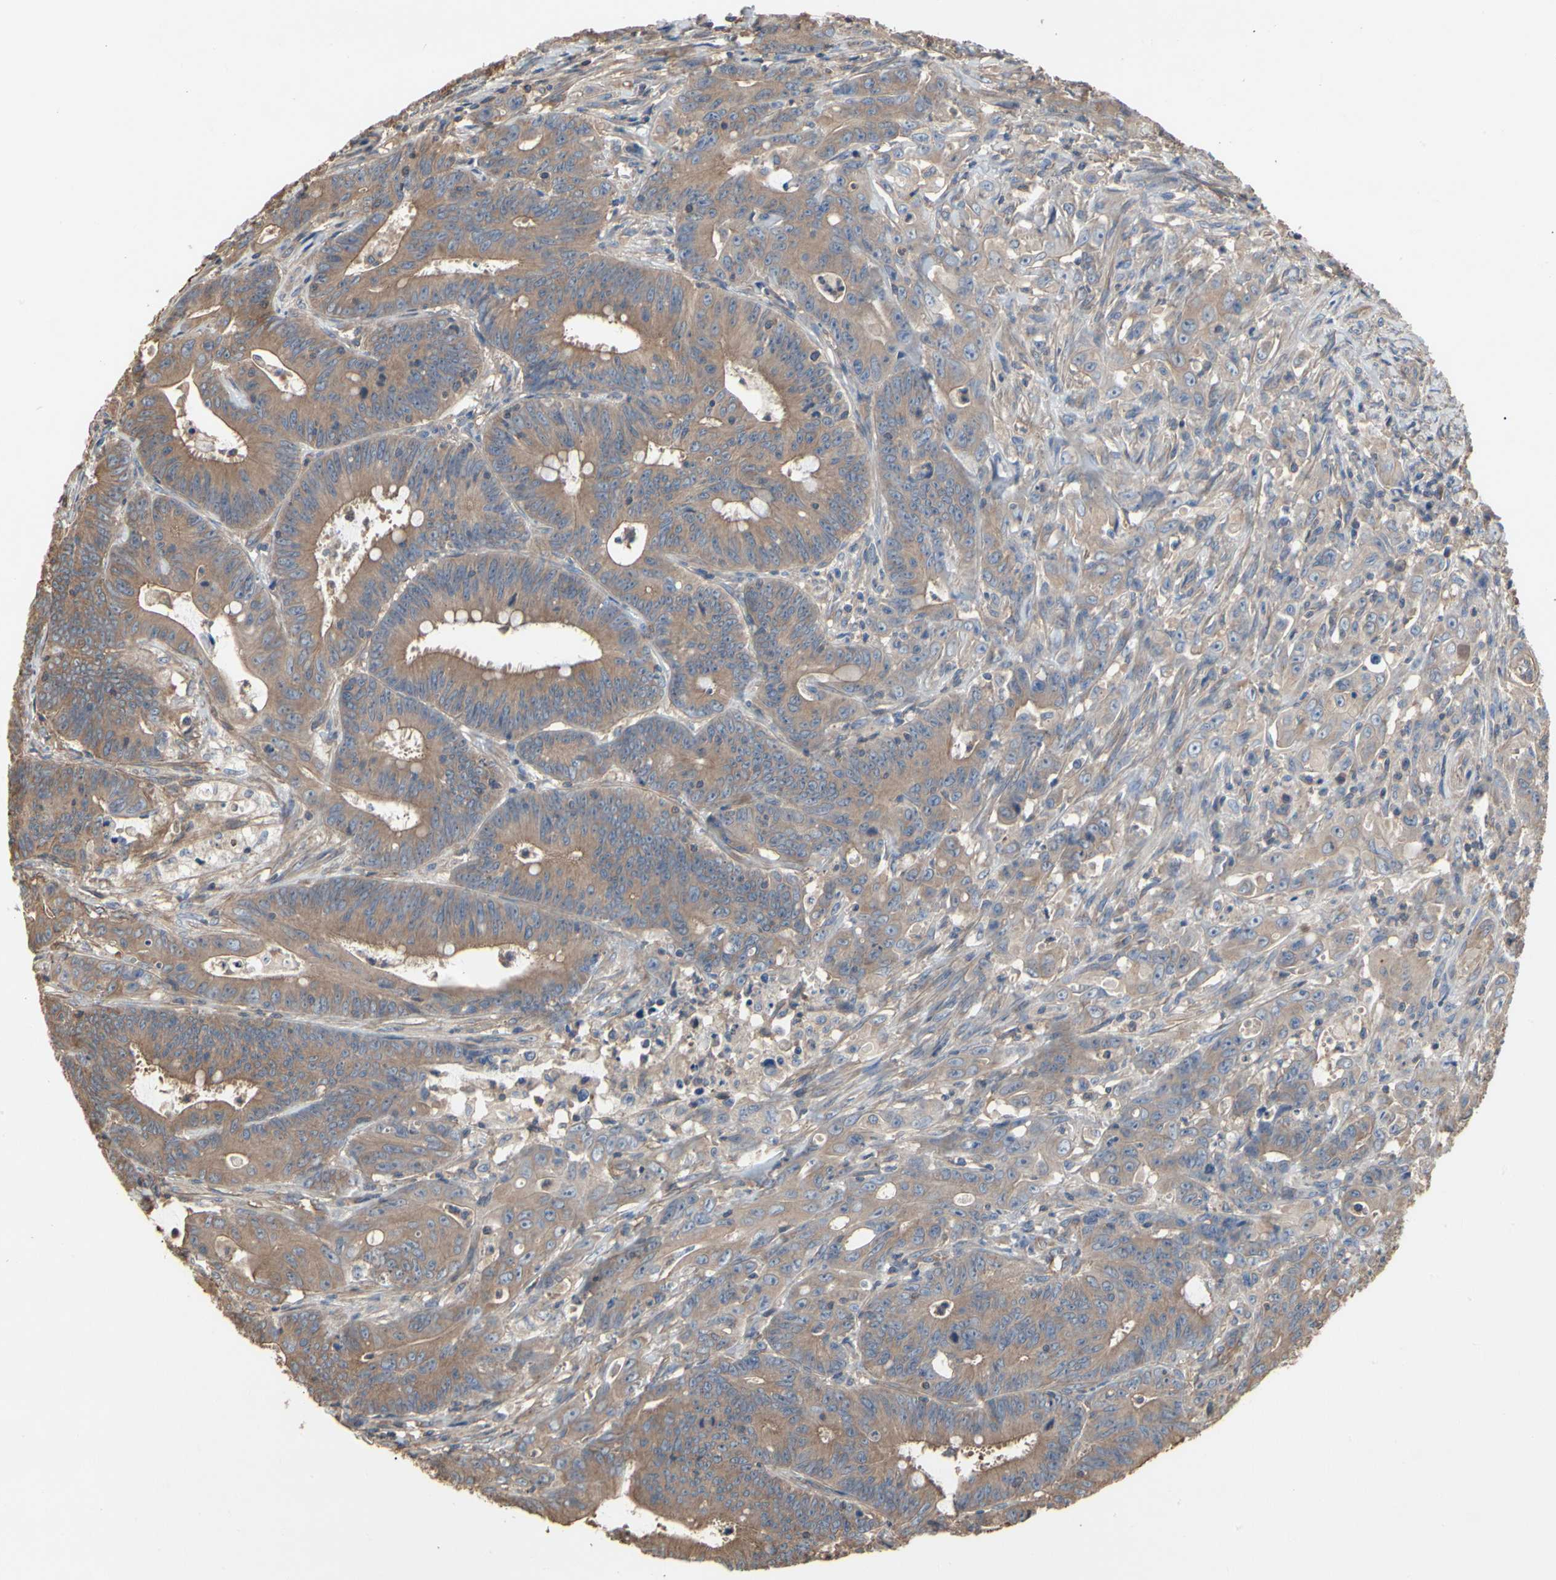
{"staining": {"intensity": "moderate", "quantity": ">75%", "location": "cytoplasmic/membranous"}, "tissue": "colorectal cancer", "cell_type": "Tumor cells", "image_type": "cancer", "snomed": [{"axis": "morphology", "description": "Adenocarcinoma, NOS"}, {"axis": "topography", "description": "Colon"}], "caption": "High-power microscopy captured an immunohistochemistry image of colorectal cancer, revealing moderate cytoplasmic/membranous positivity in approximately >75% of tumor cells.", "gene": "PDZK1", "patient": {"sex": "male", "age": 45}}